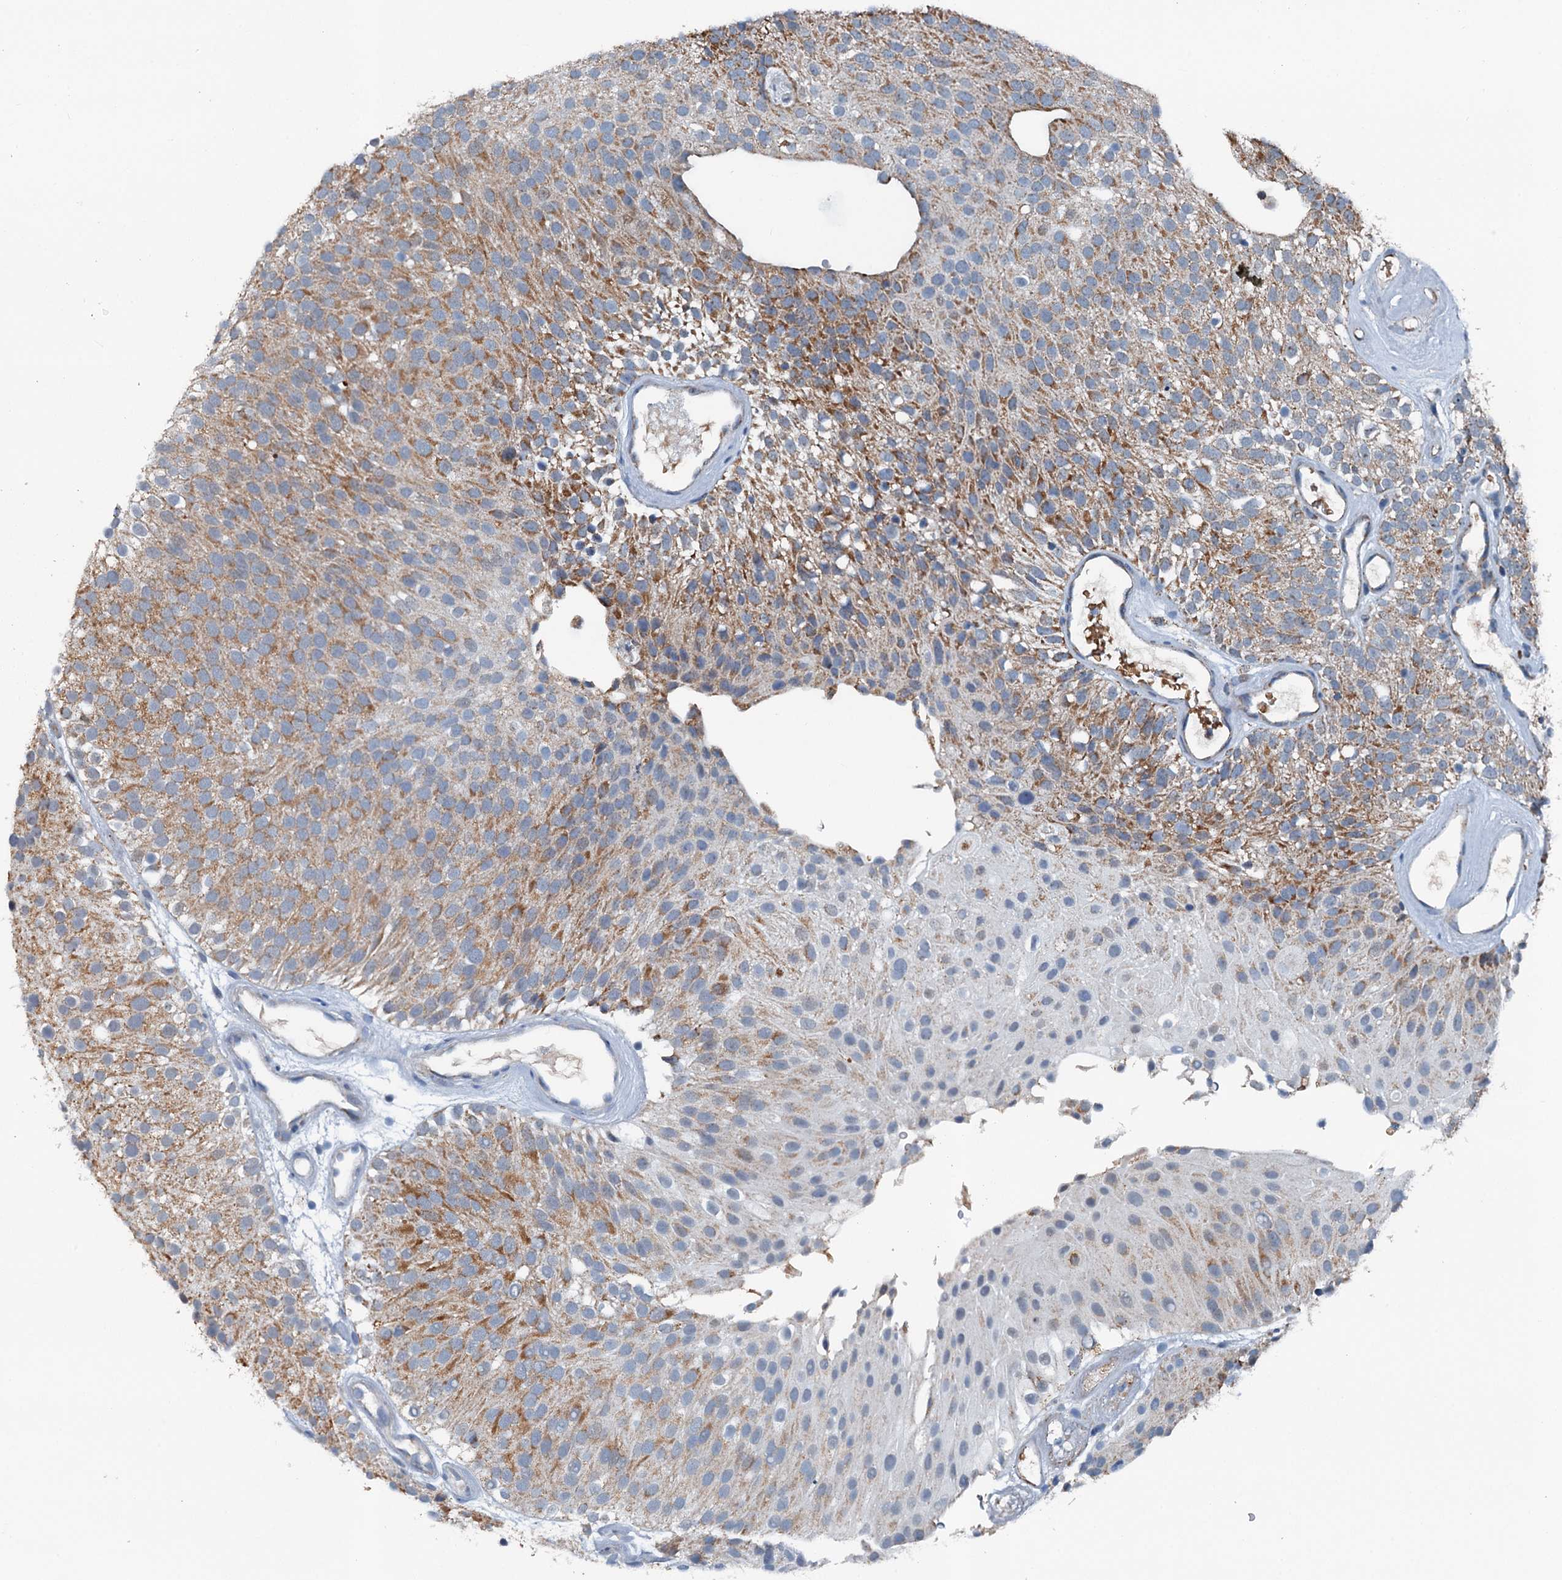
{"staining": {"intensity": "moderate", "quantity": "25%-75%", "location": "cytoplasmic/membranous"}, "tissue": "urothelial cancer", "cell_type": "Tumor cells", "image_type": "cancer", "snomed": [{"axis": "morphology", "description": "Urothelial carcinoma, Low grade"}, {"axis": "topography", "description": "Urinary bladder"}], "caption": "Immunohistochemistry (IHC) of human urothelial cancer shows medium levels of moderate cytoplasmic/membranous staining in about 25%-75% of tumor cells. Using DAB (brown) and hematoxylin (blue) stains, captured at high magnification using brightfield microscopy.", "gene": "TRPT1", "patient": {"sex": "male", "age": 78}}